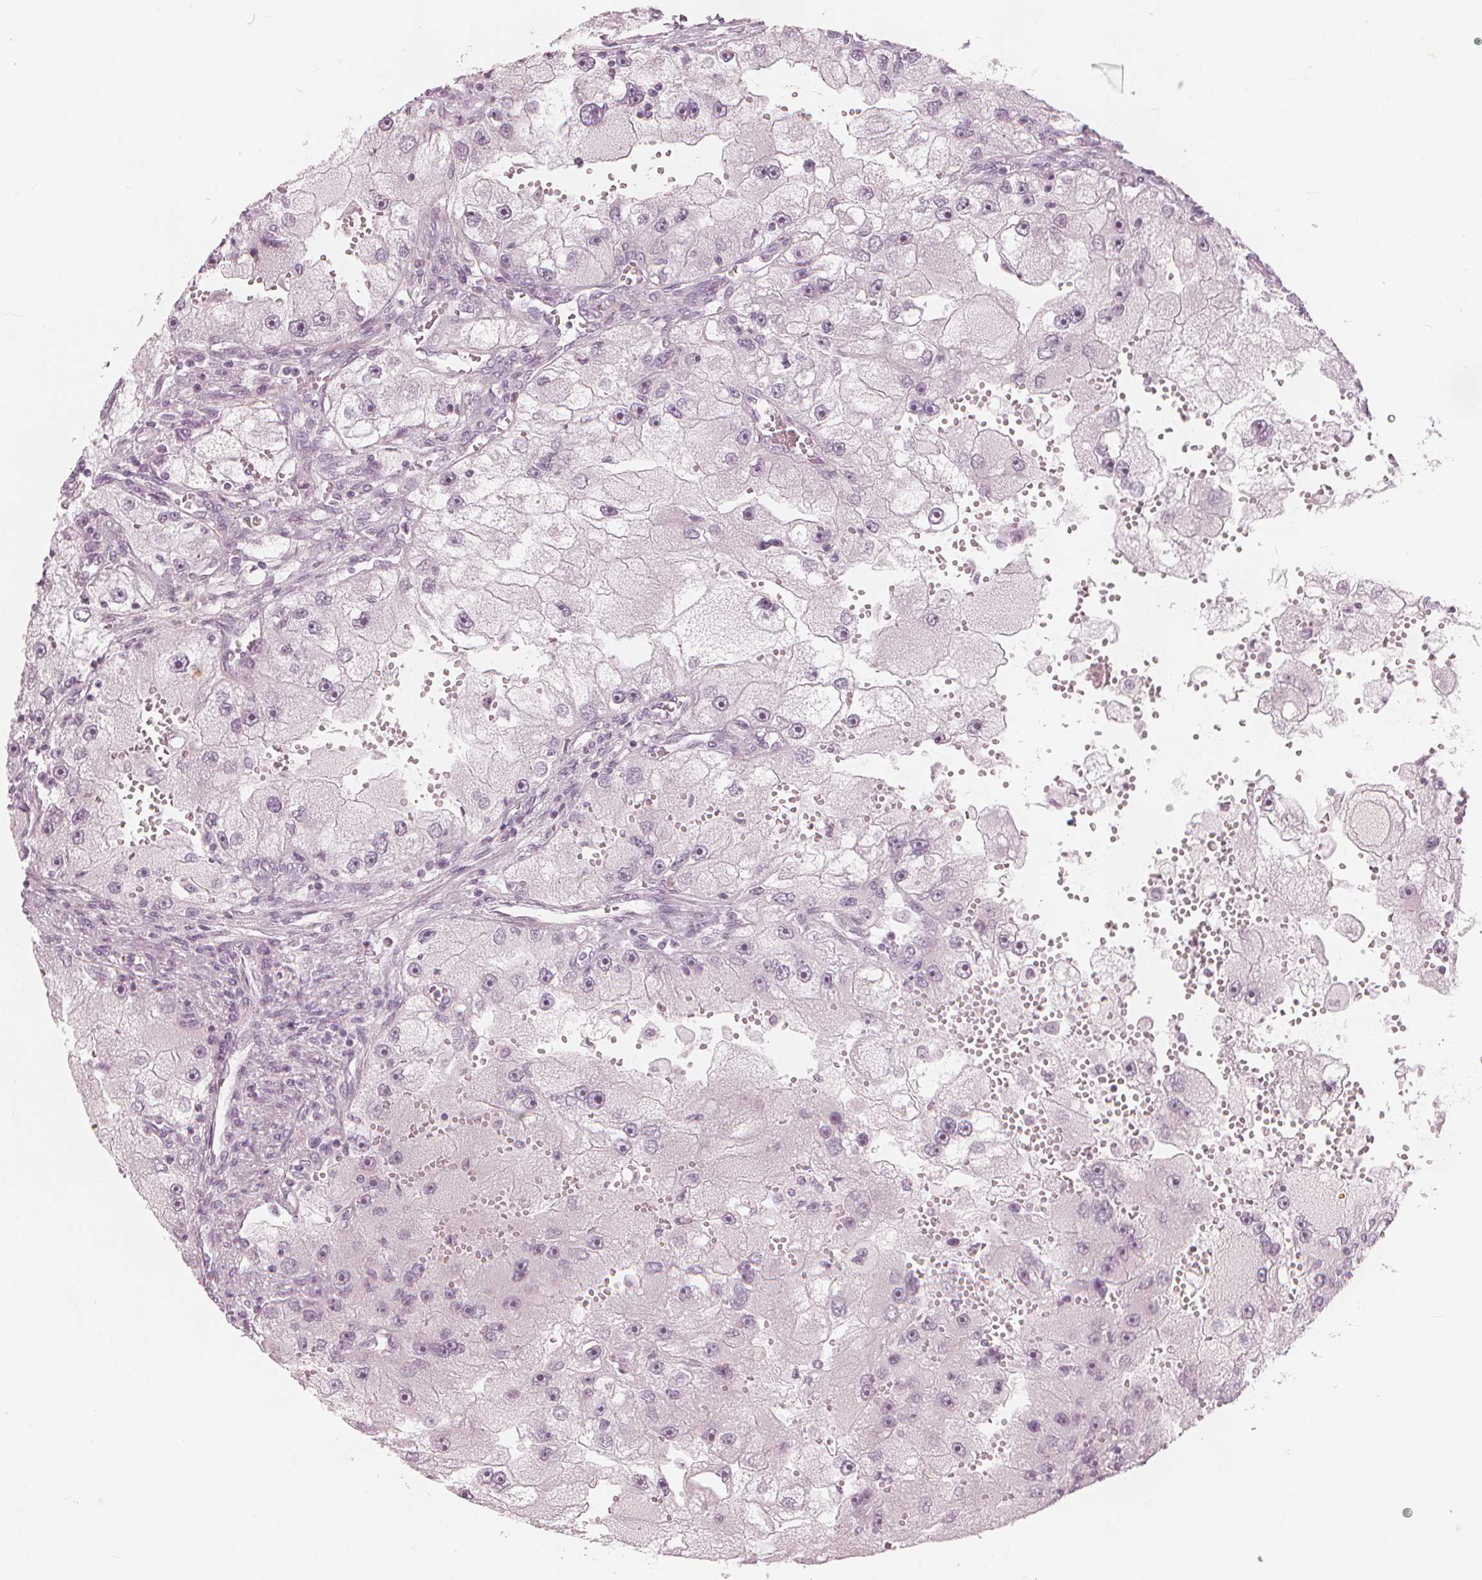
{"staining": {"intensity": "negative", "quantity": "none", "location": "none"}, "tissue": "renal cancer", "cell_type": "Tumor cells", "image_type": "cancer", "snomed": [{"axis": "morphology", "description": "Adenocarcinoma, NOS"}, {"axis": "topography", "description": "Kidney"}], "caption": "IHC of renal adenocarcinoma displays no expression in tumor cells.", "gene": "PAEP", "patient": {"sex": "male", "age": 63}}